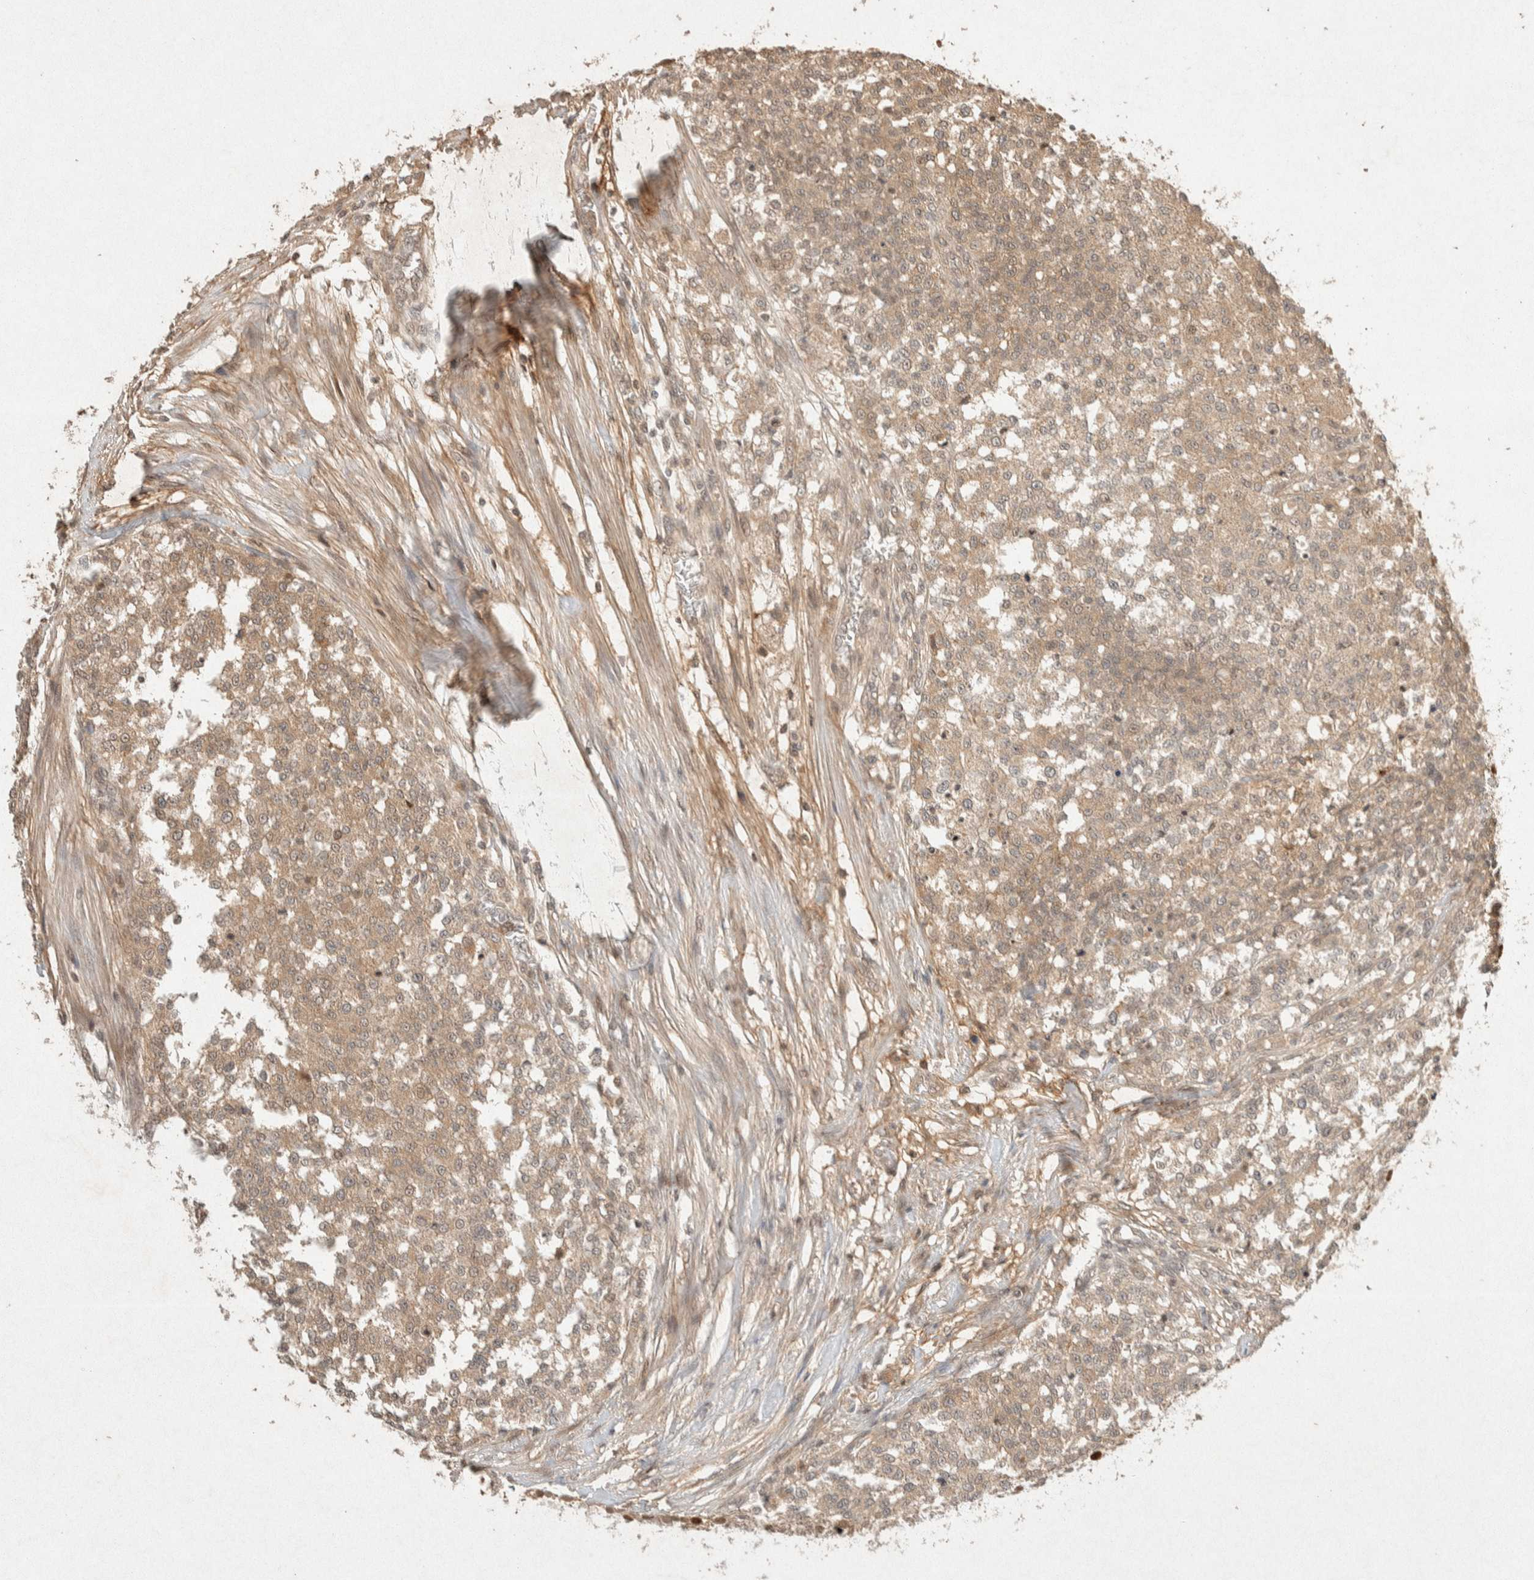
{"staining": {"intensity": "weak", "quantity": ">75%", "location": "cytoplasmic/membranous"}, "tissue": "testis cancer", "cell_type": "Tumor cells", "image_type": "cancer", "snomed": [{"axis": "morphology", "description": "Seminoma, NOS"}, {"axis": "topography", "description": "Testis"}], "caption": "Protein expression analysis of human testis cancer reveals weak cytoplasmic/membranous staining in about >75% of tumor cells. Using DAB (3,3'-diaminobenzidine) (brown) and hematoxylin (blue) stains, captured at high magnification using brightfield microscopy.", "gene": "THRA", "patient": {"sex": "male", "age": 59}}